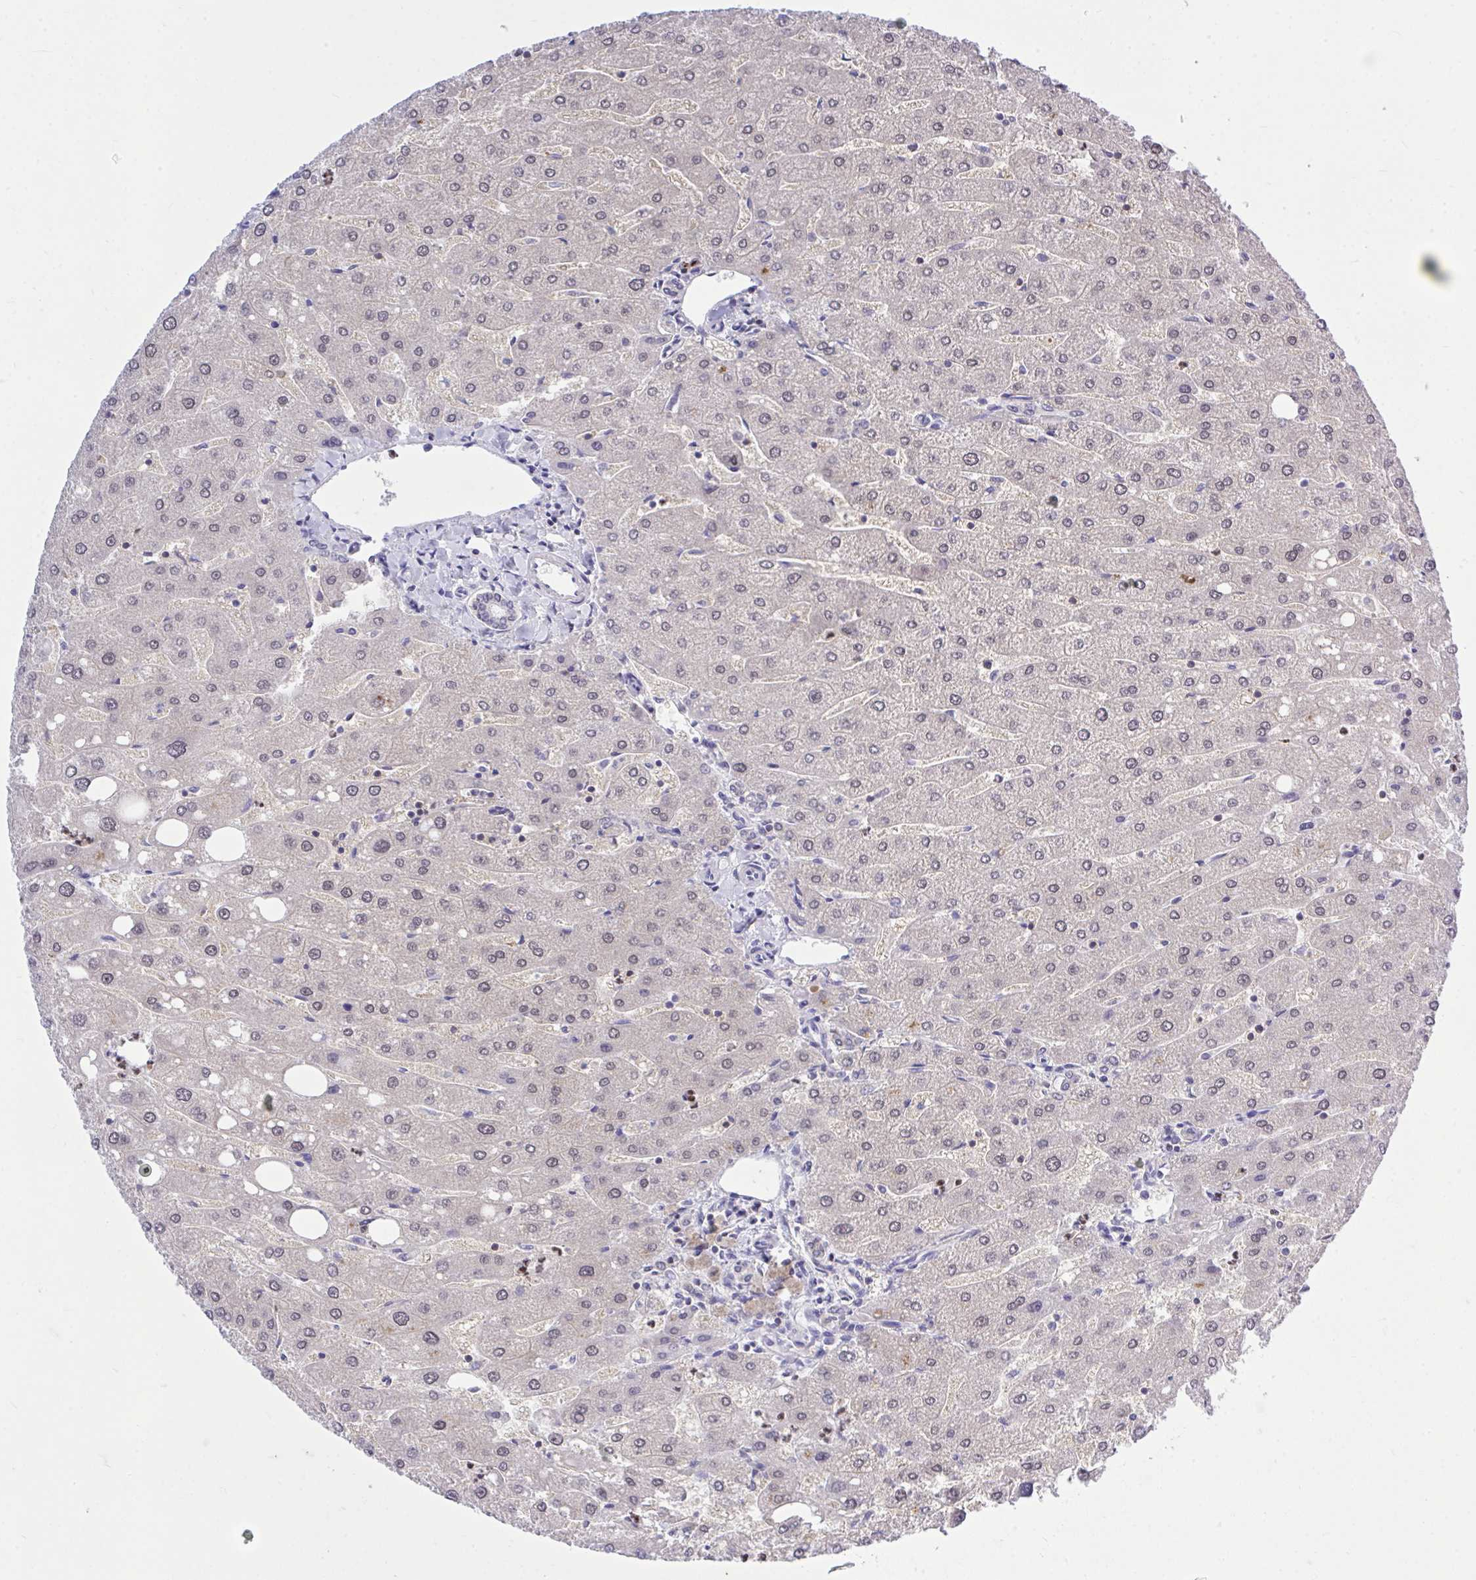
{"staining": {"intensity": "negative", "quantity": "none", "location": "none"}, "tissue": "liver", "cell_type": "Cholangiocytes", "image_type": "normal", "snomed": [{"axis": "morphology", "description": "Normal tissue, NOS"}, {"axis": "topography", "description": "Liver"}], "caption": "Immunohistochemistry (IHC) image of unremarkable human liver stained for a protein (brown), which reveals no positivity in cholangiocytes. (DAB immunohistochemistry with hematoxylin counter stain).", "gene": "CXCL8", "patient": {"sex": "male", "age": 67}}